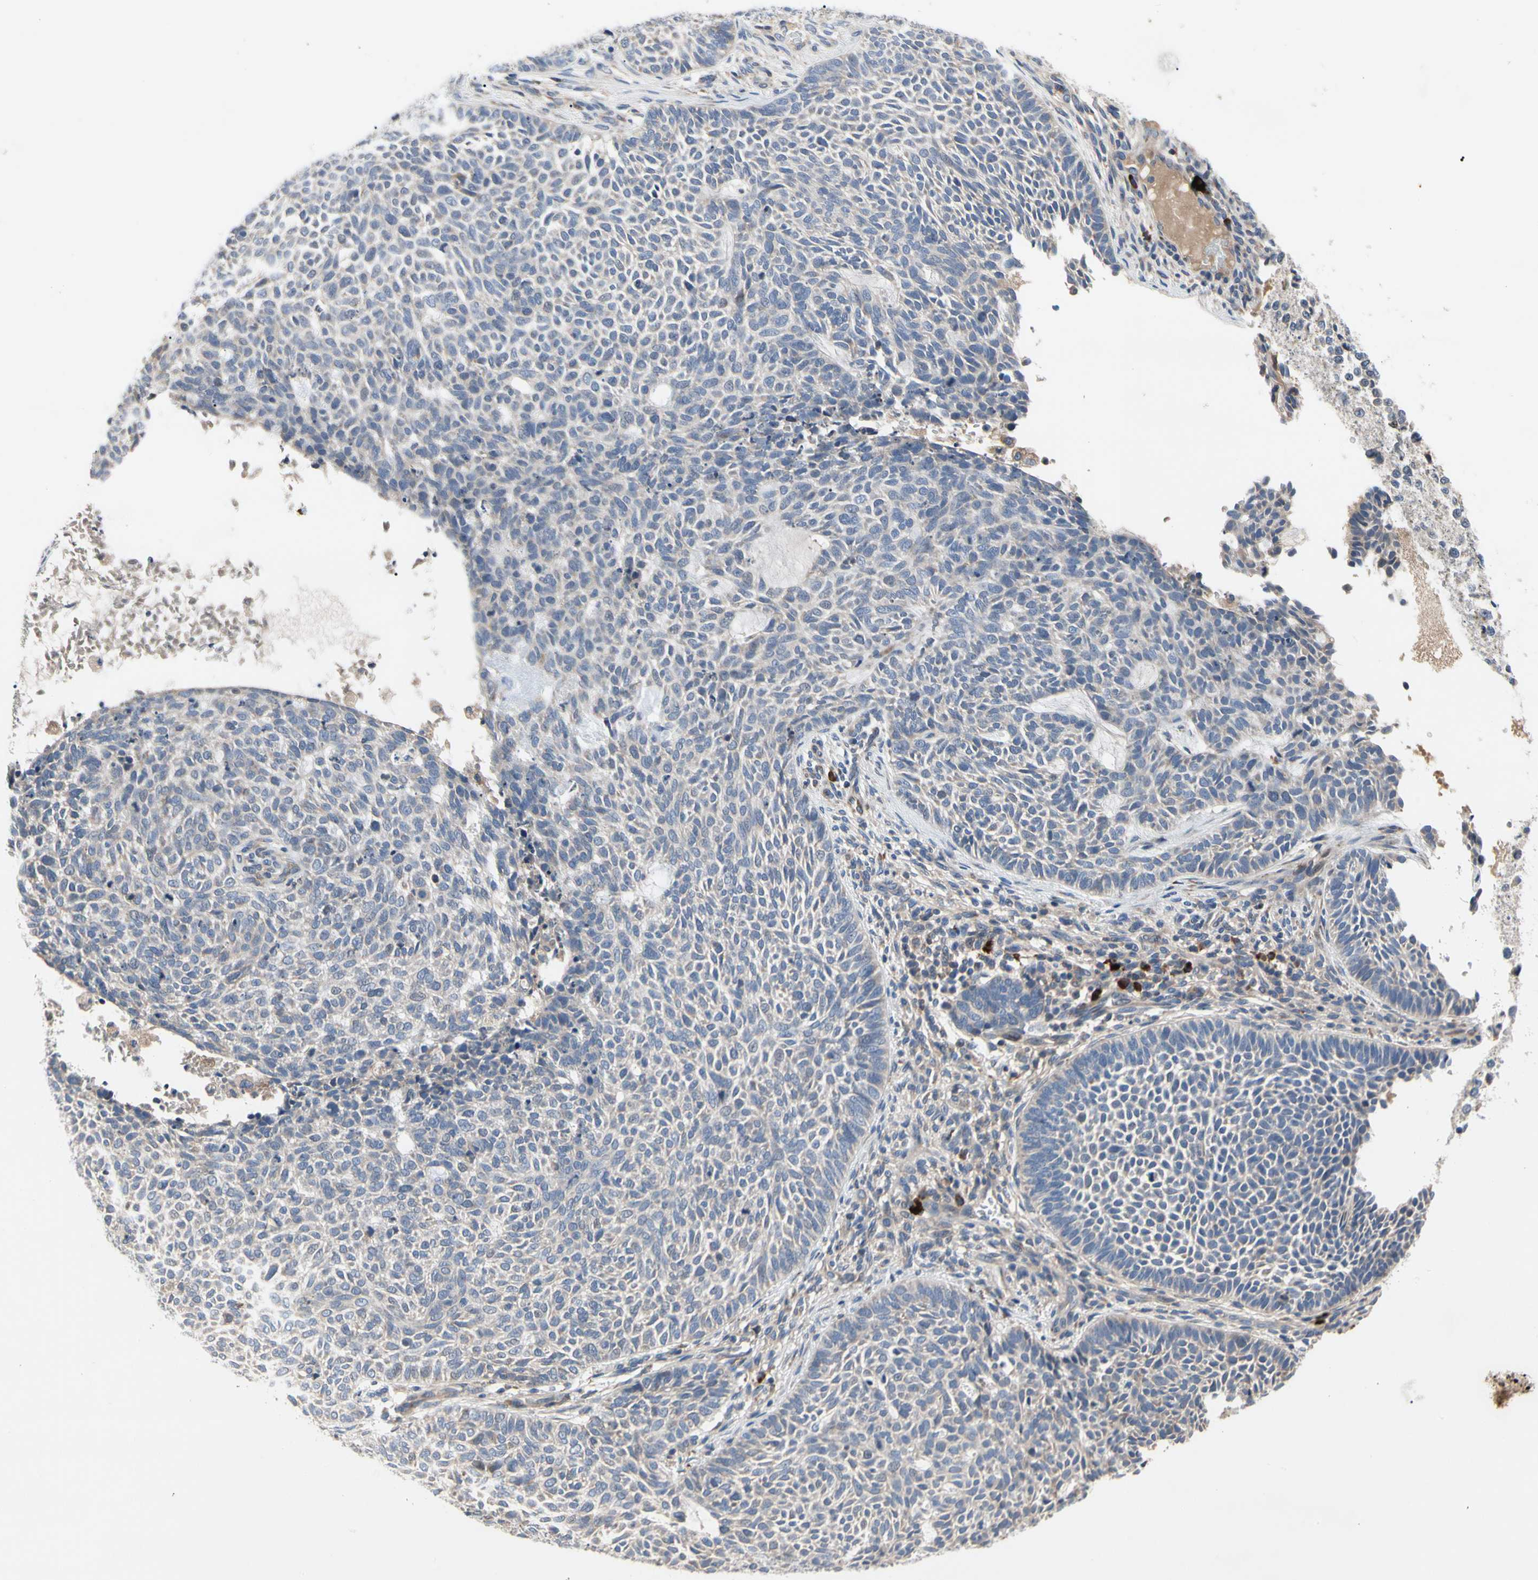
{"staining": {"intensity": "negative", "quantity": "none", "location": "none"}, "tissue": "skin cancer", "cell_type": "Tumor cells", "image_type": "cancer", "snomed": [{"axis": "morphology", "description": "Basal cell carcinoma"}, {"axis": "topography", "description": "Skin"}], "caption": "Immunohistochemical staining of human skin basal cell carcinoma reveals no significant expression in tumor cells.", "gene": "MMEL1", "patient": {"sex": "male", "age": 87}}